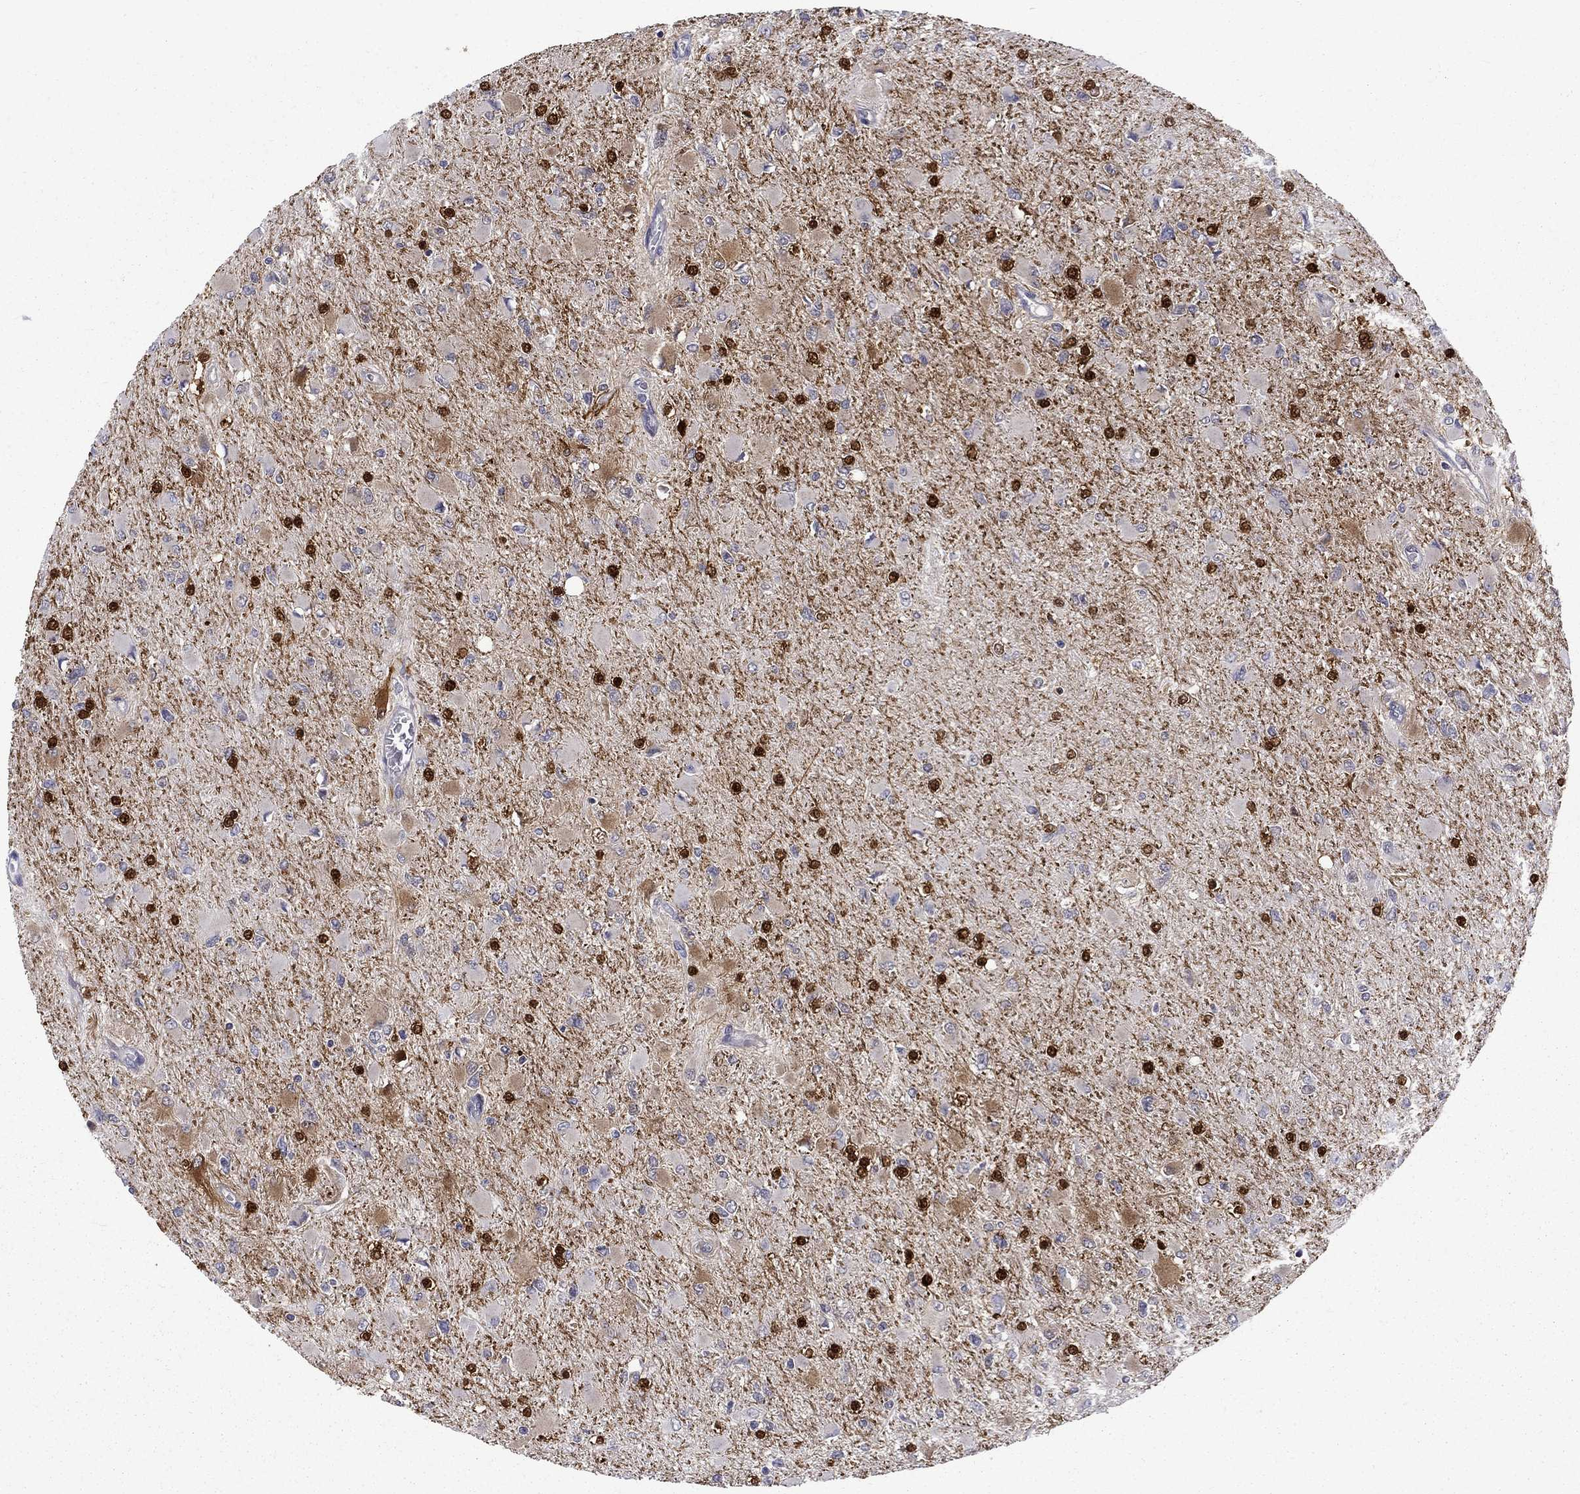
{"staining": {"intensity": "strong", "quantity": "25%-75%", "location": "nuclear"}, "tissue": "glioma", "cell_type": "Tumor cells", "image_type": "cancer", "snomed": [{"axis": "morphology", "description": "Glioma, malignant, High grade"}, {"axis": "topography", "description": "Cerebral cortex"}], "caption": "Tumor cells show high levels of strong nuclear expression in approximately 25%-75% of cells in human malignant high-grade glioma.", "gene": "PCBP3", "patient": {"sex": "female", "age": 36}}